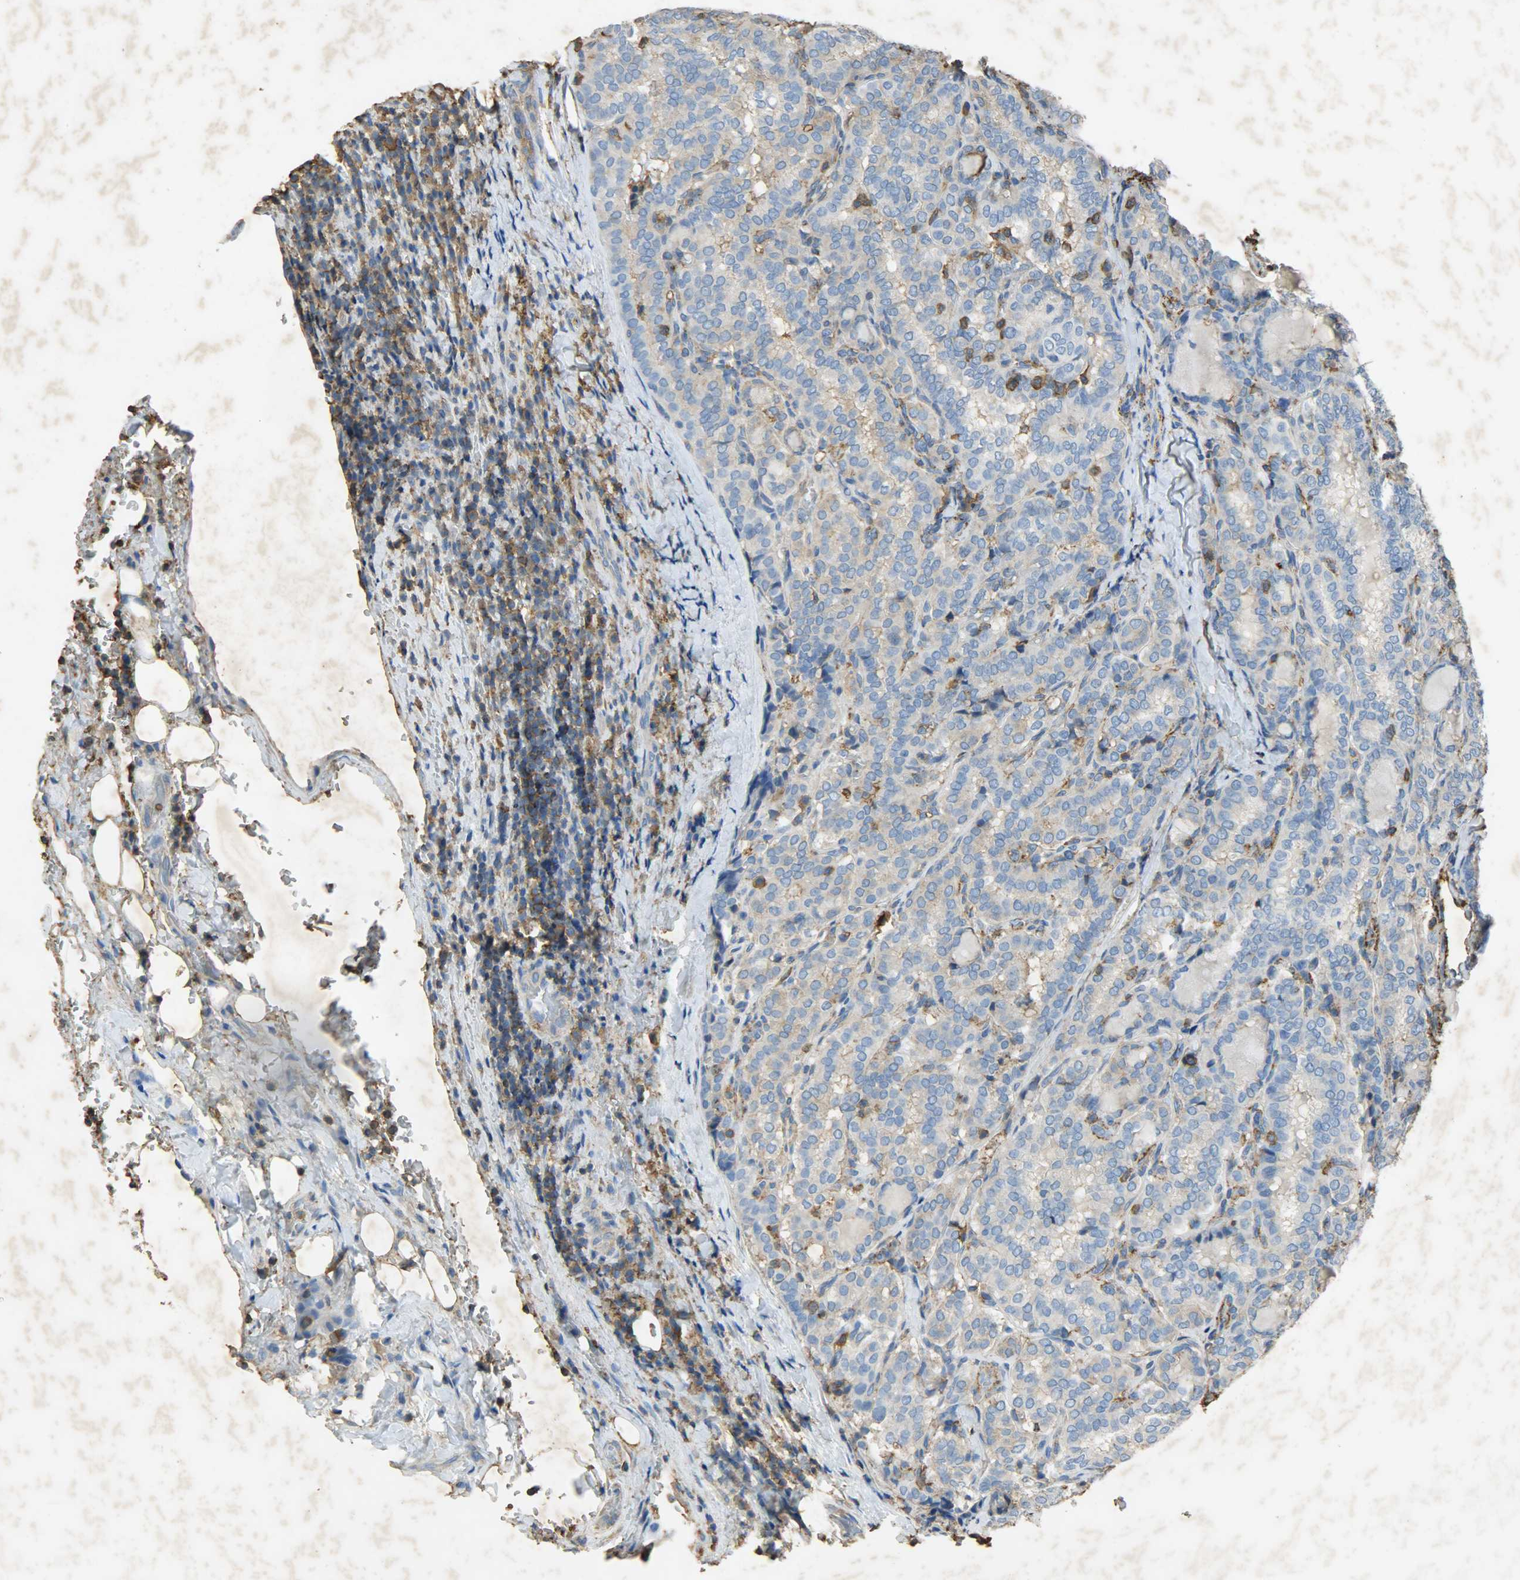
{"staining": {"intensity": "moderate", "quantity": "<25%", "location": "cytoplasmic/membranous"}, "tissue": "thyroid cancer", "cell_type": "Tumor cells", "image_type": "cancer", "snomed": [{"axis": "morphology", "description": "Papillary adenocarcinoma, NOS"}, {"axis": "topography", "description": "Thyroid gland"}], "caption": "Approximately <25% of tumor cells in thyroid cancer show moderate cytoplasmic/membranous protein positivity as visualized by brown immunohistochemical staining.", "gene": "ANXA6", "patient": {"sex": "female", "age": 30}}